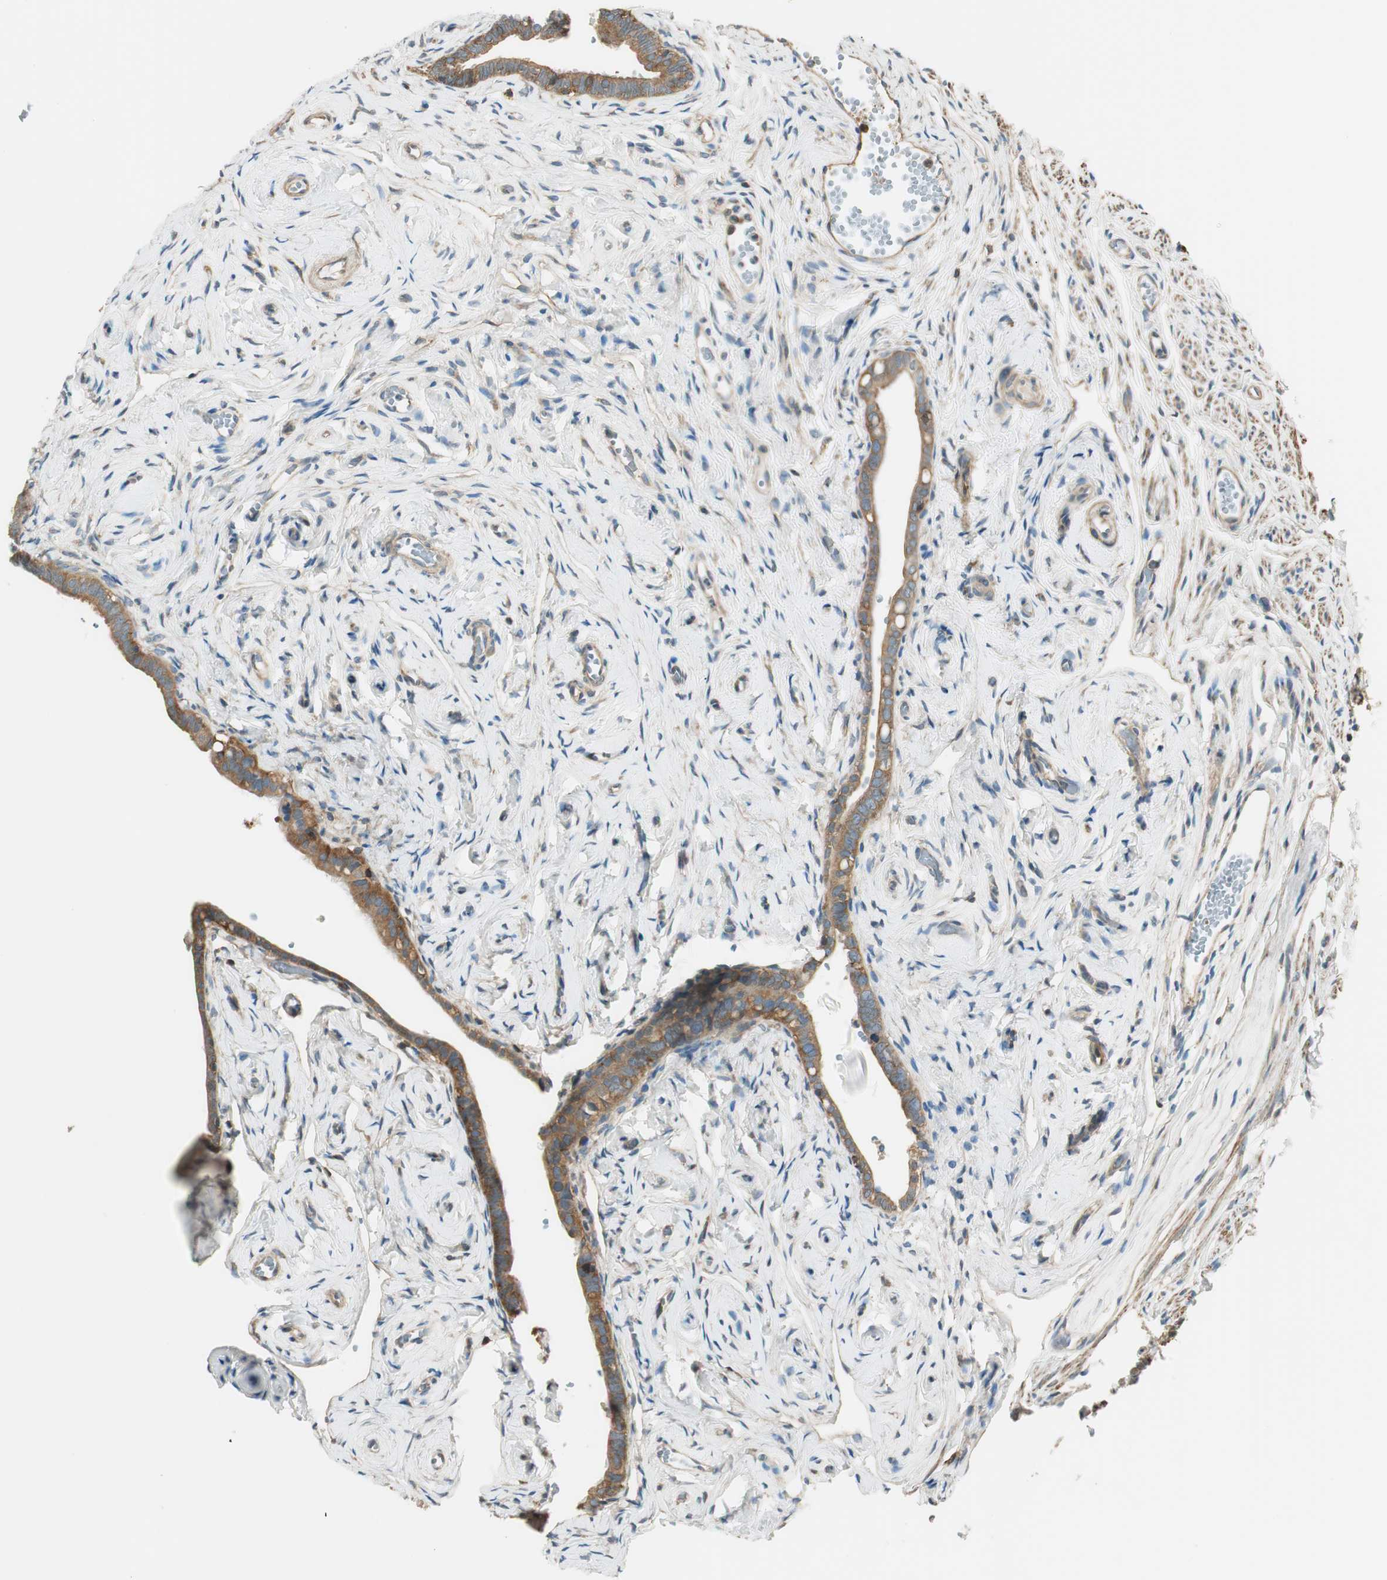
{"staining": {"intensity": "moderate", "quantity": ">75%", "location": "cytoplasmic/membranous"}, "tissue": "fallopian tube", "cell_type": "Glandular cells", "image_type": "normal", "snomed": [{"axis": "morphology", "description": "Normal tissue, NOS"}, {"axis": "topography", "description": "Fallopian tube"}], "caption": "Fallopian tube stained with DAB immunohistochemistry (IHC) demonstrates medium levels of moderate cytoplasmic/membranous positivity in about >75% of glandular cells. Nuclei are stained in blue.", "gene": "PI4K2B", "patient": {"sex": "female", "age": 71}}